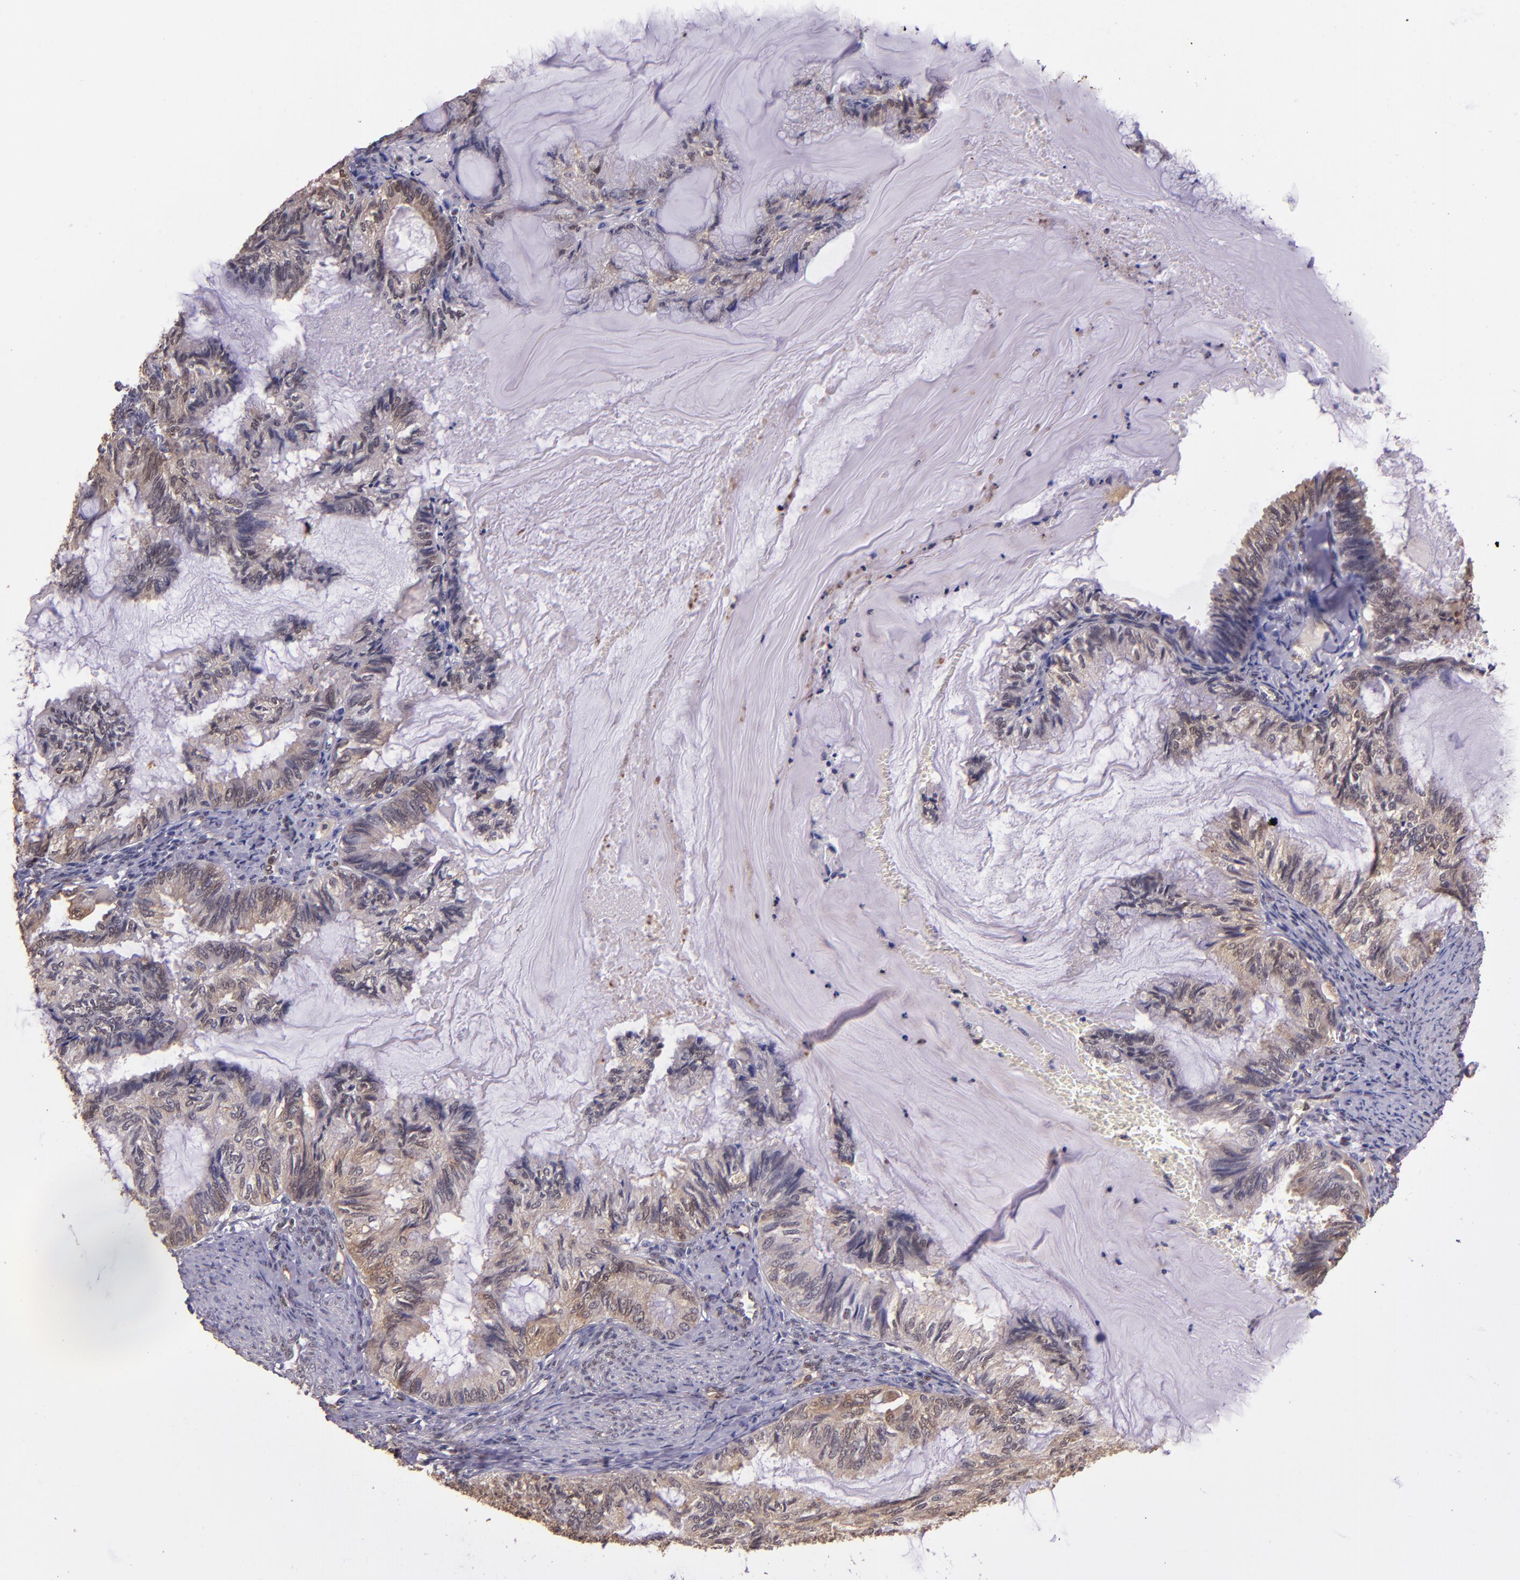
{"staining": {"intensity": "moderate", "quantity": "25%-75%", "location": "cytoplasmic/membranous"}, "tissue": "endometrial cancer", "cell_type": "Tumor cells", "image_type": "cancer", "snomed": [{"axis": "morphology", "description": "Adenocarcinoma, NOS"}, {"axis": "topography", "description": "Endometrium"}], "caption": "A brown stain highlights moderate cytoplasmic/membranous staining of a protein in human endometrial cancer tumor cells. Nuclei are stained in blue.", "gene": "STAT6", "patient": {"sex": "female", "age": 86}}